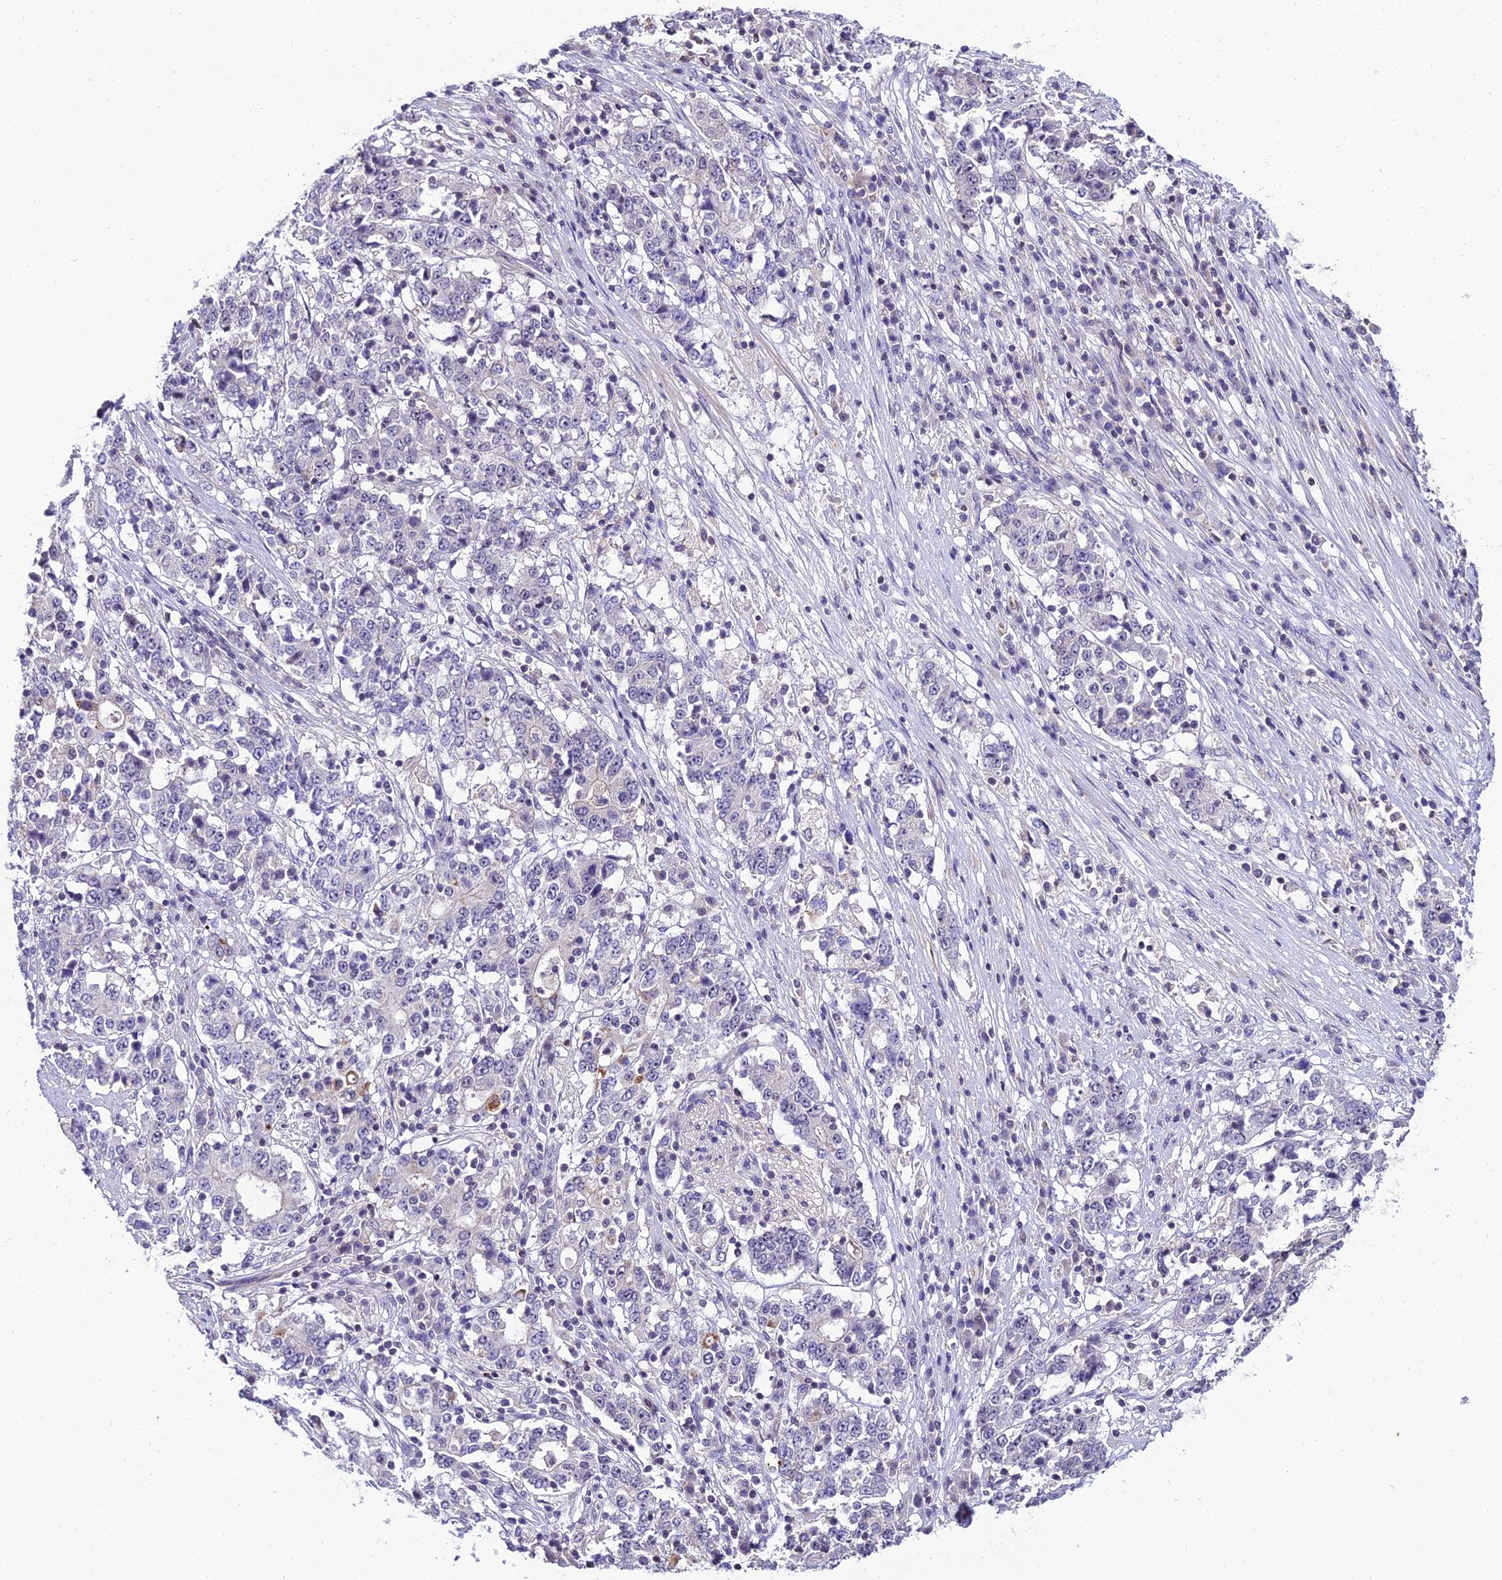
{"staining": {"intensity": "negative", "quantity": "none", "location": "none"}, "tissue": "stomach cancer", "cell_type": "Tumor cells", "image_type": "cancer", "snomed": [{"axis": "morphology", "description": "Adenocarcinoma, NOS"}, {"axis": "topography", "description": "Stomach"}], "caption": "Stomach cancer stained for a protein using immunohistochemistry displays no expression tumor cells.", "gene": "SHQ1", "patient": {"sex": "male", "age": 59}}